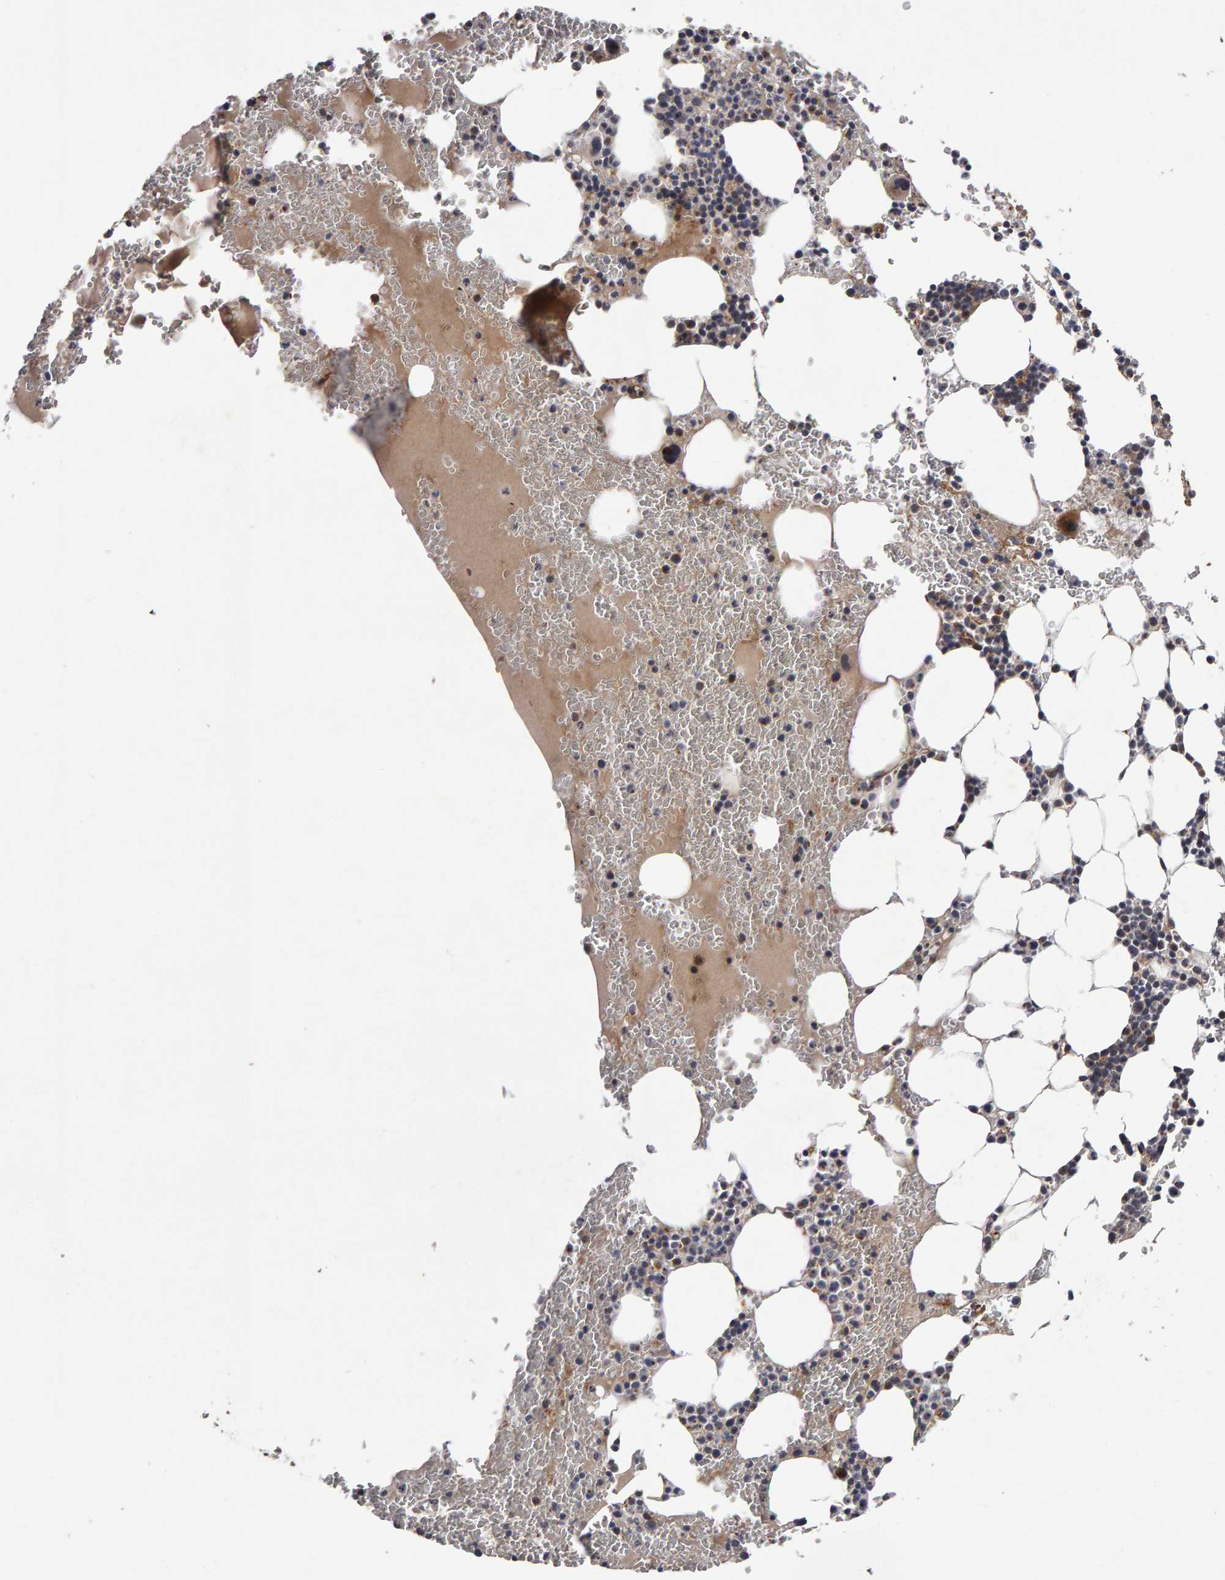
{"staining": {"intensity": "moderate", "quantity": "<25%", "location": "cytoplasmic/membranous"}, "tissue": "bone marrow", "cell_type": "Hematopoietic cells", "image_type": "normal", "snomed": [{"axis": "morphology", "description": "Normal tissue, NOS"}, {"axis": "morphology", "description": "Inflammation, NOS"}, {"axis": "topography", "description": "Bone marrow"}], "caption": "Hematopoietic cells show moderate cytoplasmic/membranous staining in about <25% of cells in normal bone marrow. (brown staining indicates protein expression, while blue staining denotes nuclei).", "gene": "CANT1", "patient": {"sex": "female", "age": 67}}